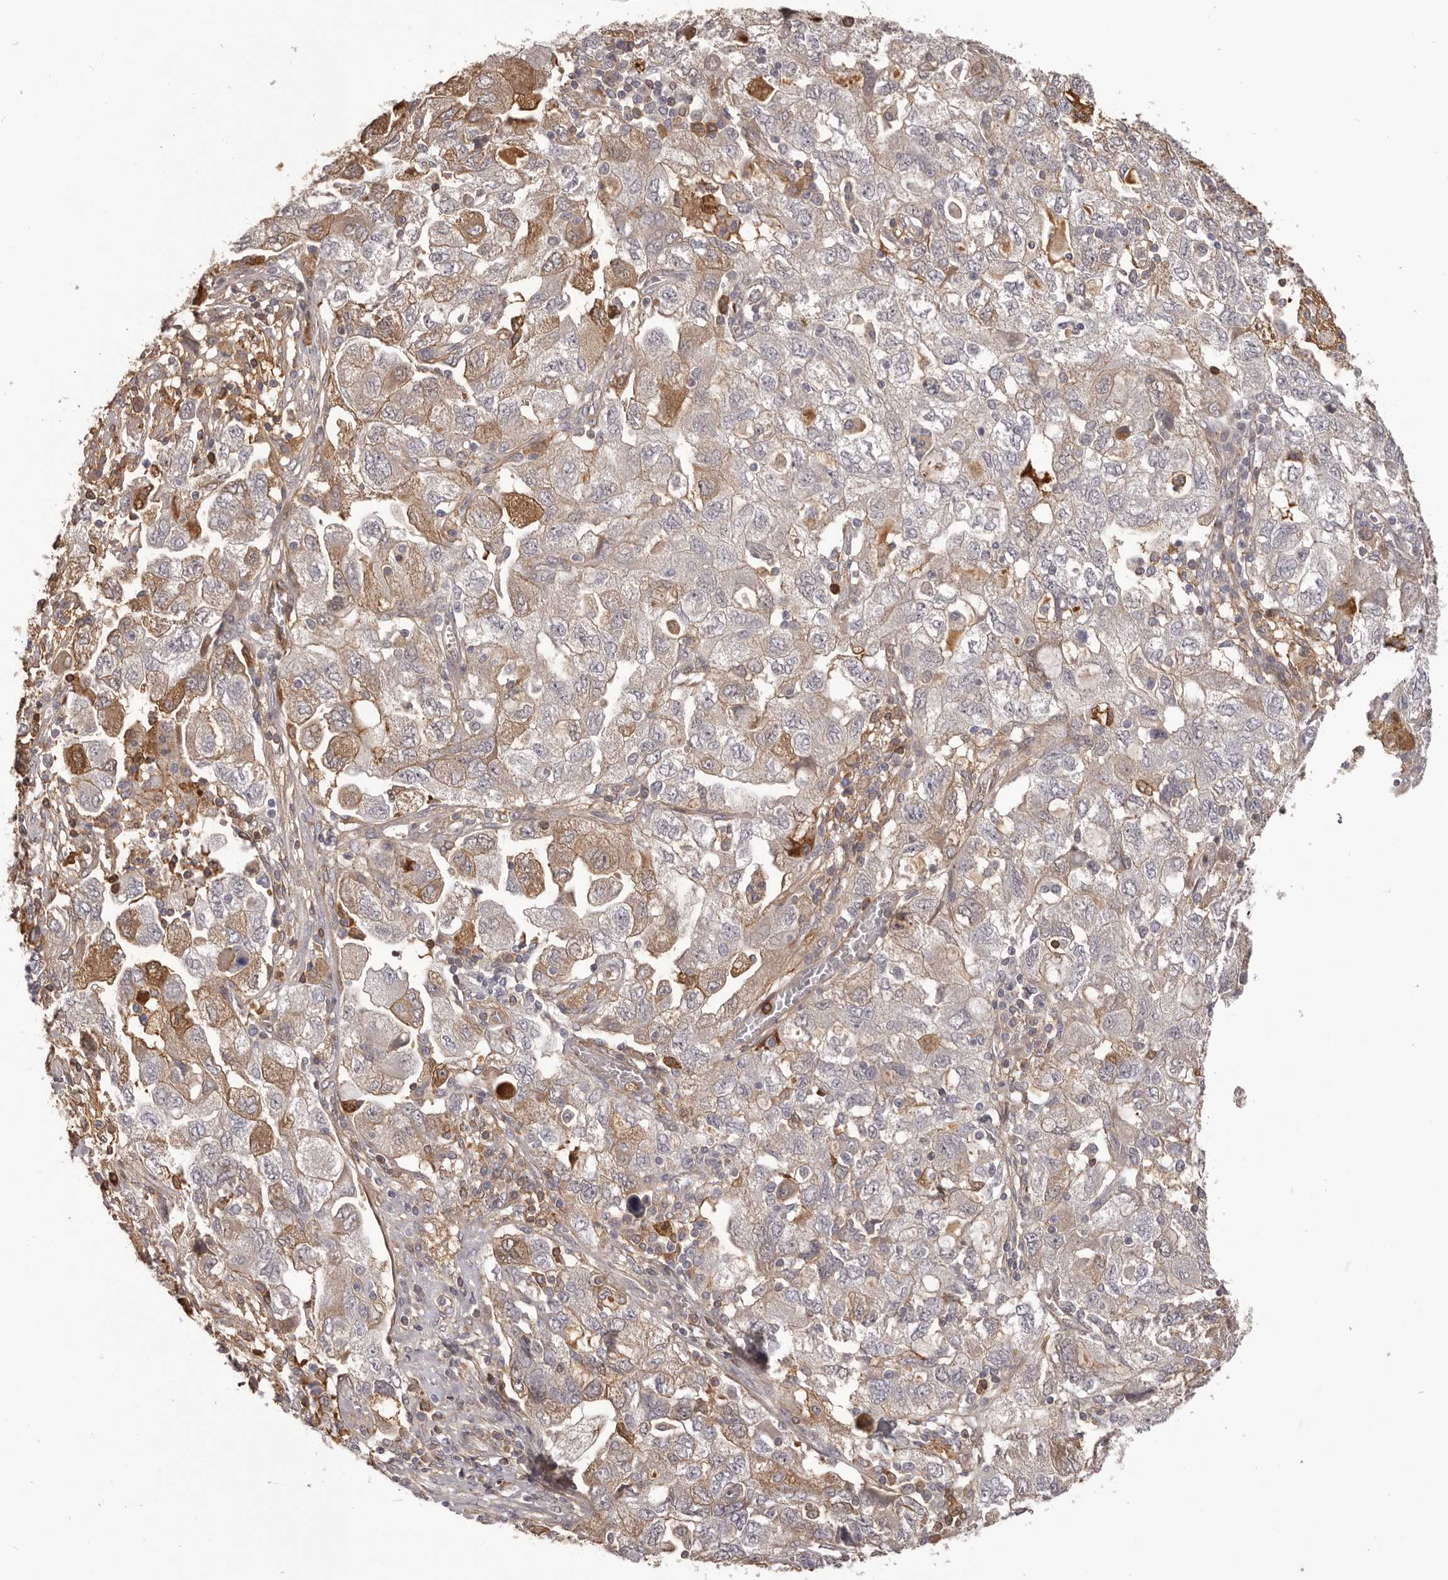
{"staining": {"intensity": "moderate", "quantity": "<25%", "location": "cytoplasmic/membranous"}, "tissue": "ovarian cancer", "cell_type": "Tumor cells", "image_type": "cancer", "snomed": [{"axis": "morphology", "description": "Carcinoma, NOS"}, {"axis": "morphology", "description": "Cystadenocarcinoma, serous, NOS"}, {"axis": "topography", "description": "Ovary"}], "caption": "A brown stain shows moderate cytoplasmic/membranous staining of a protein in carcinoma (ovarian) tumor cells.", "gene": "OTUD3", "patient": {"sex": "female", "age": 69}}